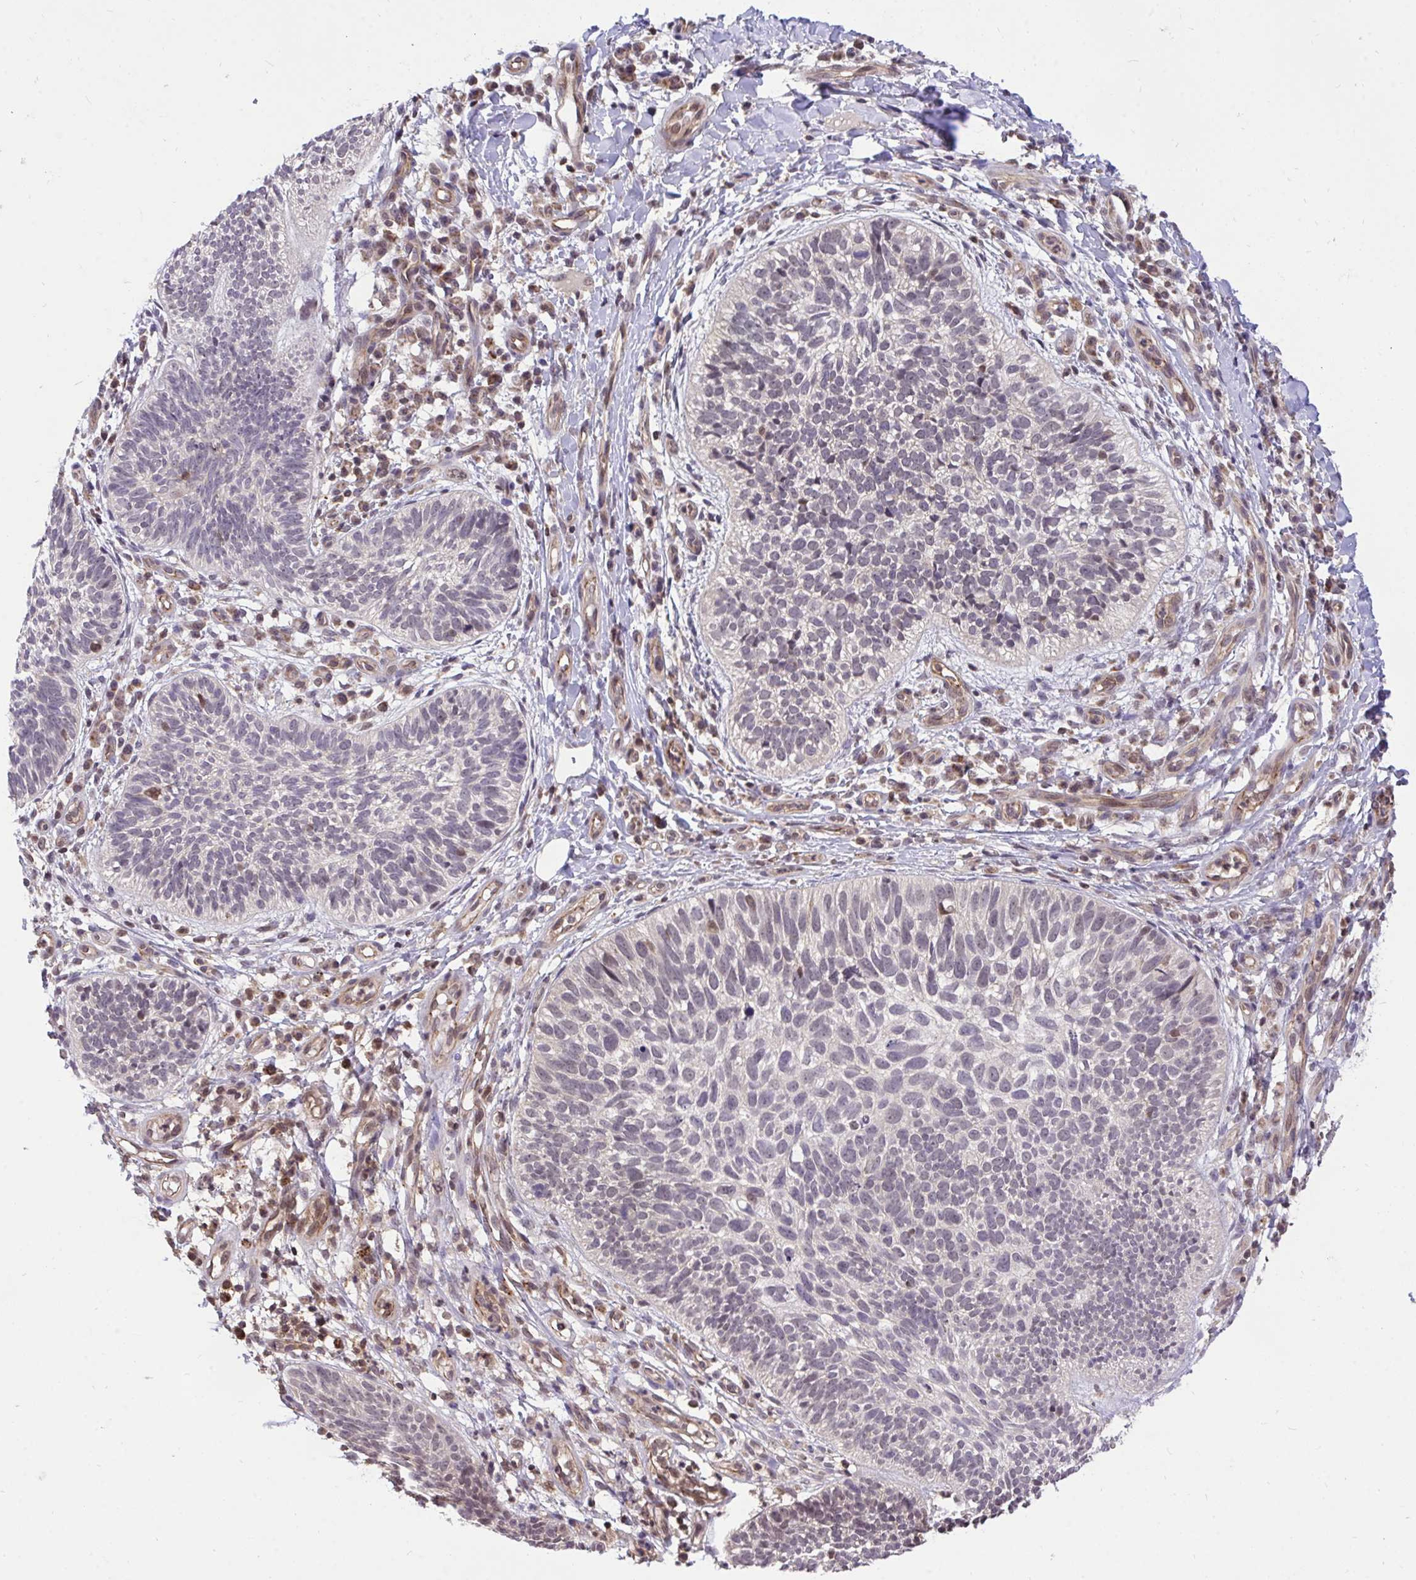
{"staining": {"intensity": "negative", "quantity": "none", "location": "none"}, "tissue": "skin cancer", "cell_type": "Tumor cells", "image_type": "cancer", "snomed": [{"axis": "morphology", "description": "Basal cell carcinoma"}, {"axis": "topography", "description": "Skin"}, {"axis": "topography", "description": "Skin of leg"}], "caption": "Immunohistochemistry (IHC) histopathology image of neoplastic tissue: skin basal cell carcinoma stained with DAB (3,3'-diaminobenzidine) displays no significant protein staining in tumor cells. The staining was performed using DAB to visualize the protein expression in brown, while the nuclei were stained in blue with hematoxylin (Magnification: 20x).", "gene": "PPP1CA", "patient": {"sex": "female", "age": 87}}